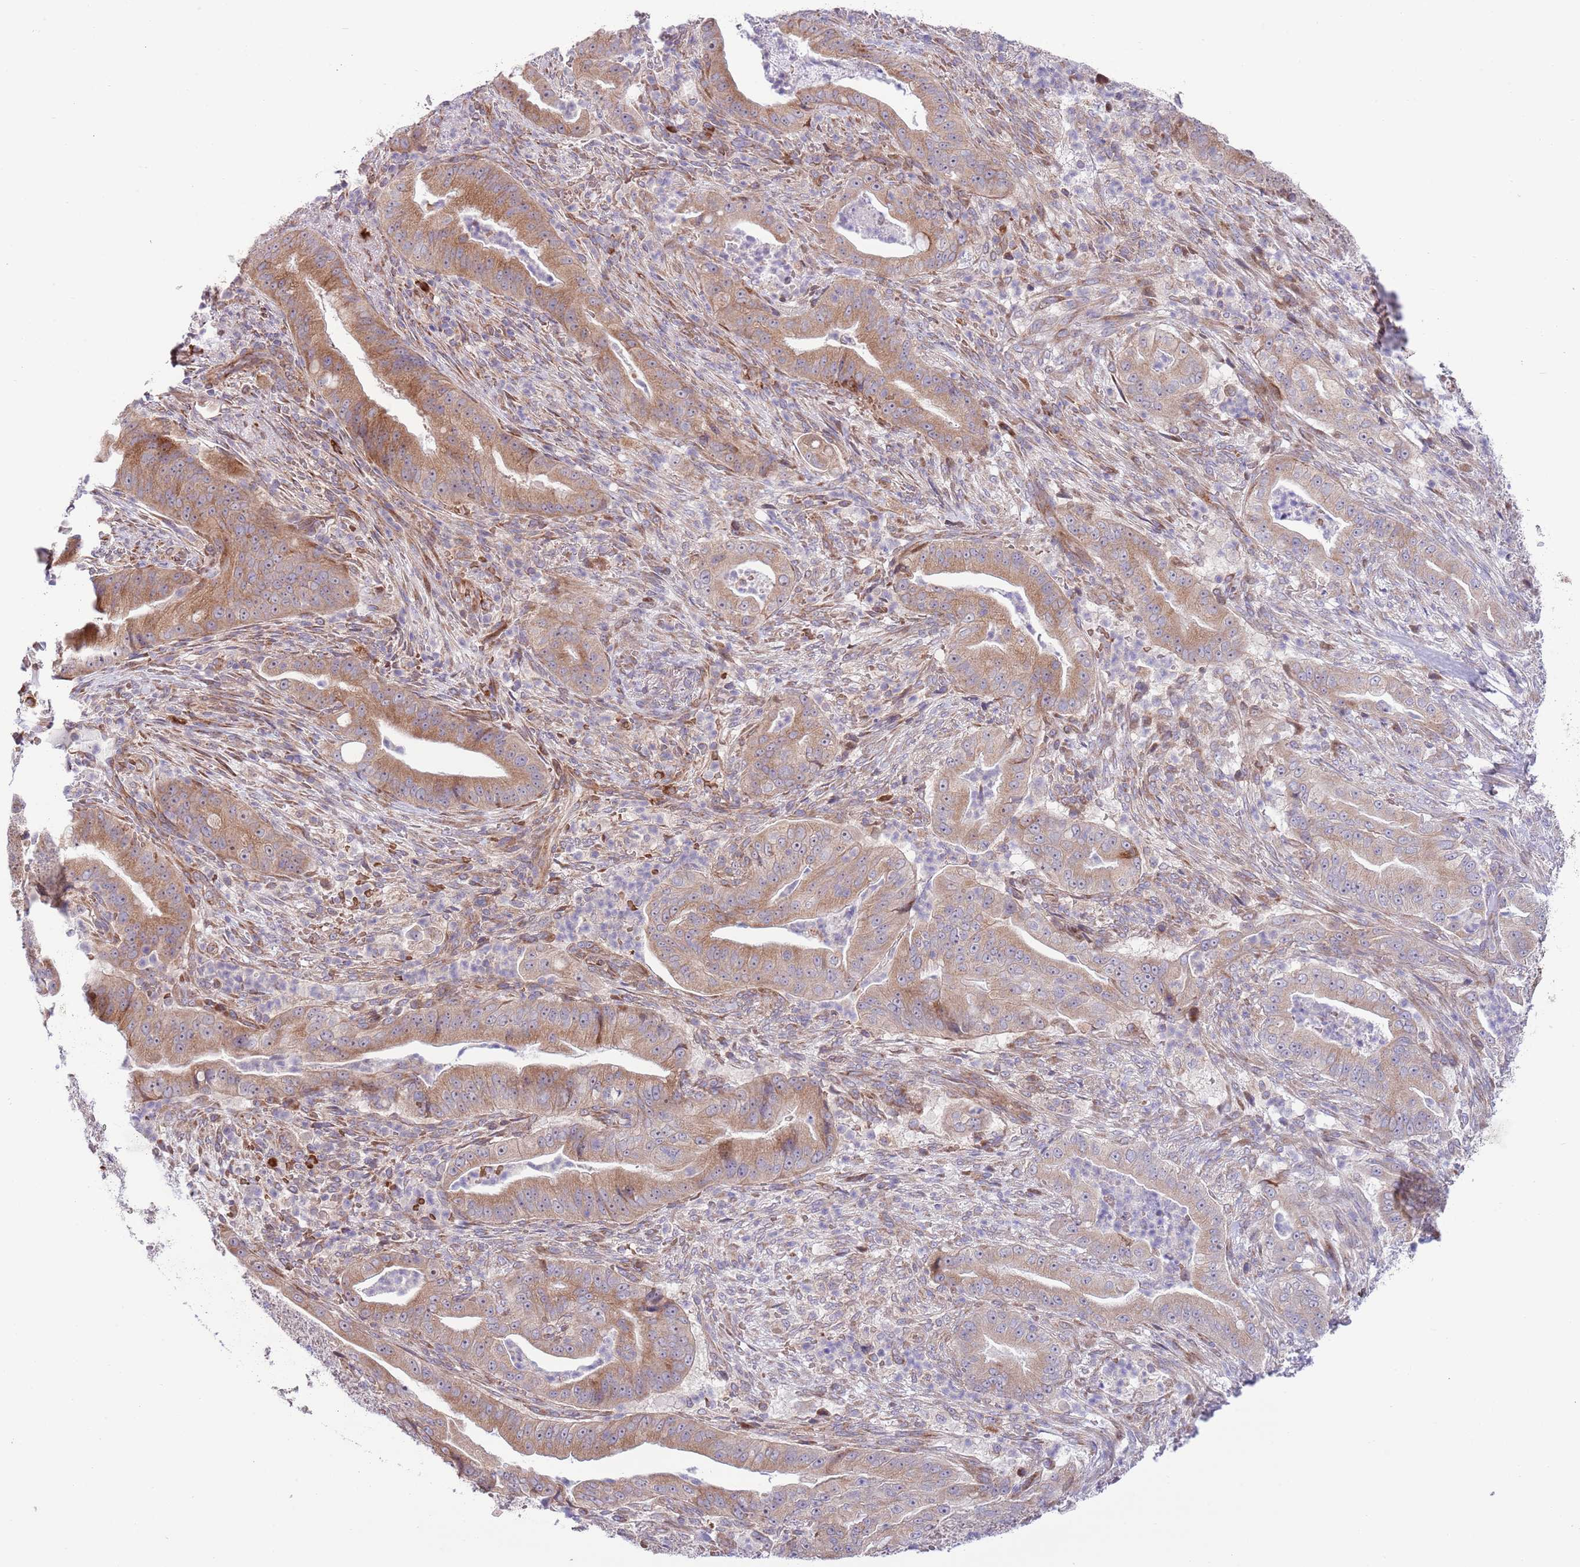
{"staining": {"intensity": "moderate", "quantity": ">75%", "location": "cytoplasmic/membranous"}, "tissue": "pancreatic cancer", "cell_type": "Tumor cells", "image_type": "cancer", "snomed": [{"axis": "morphology", "description": "Adenocarcinoma, NOS"}, {"axis": "topography", "description": "Pancreas"}], "caption": "A brown stain shows moderate cytoplasmic/membranous expression of a protein in pancreatic adenocarcinoma tumor cells.", "gene": "DAND5", "patient": {"sex": "male", "age": 71}}